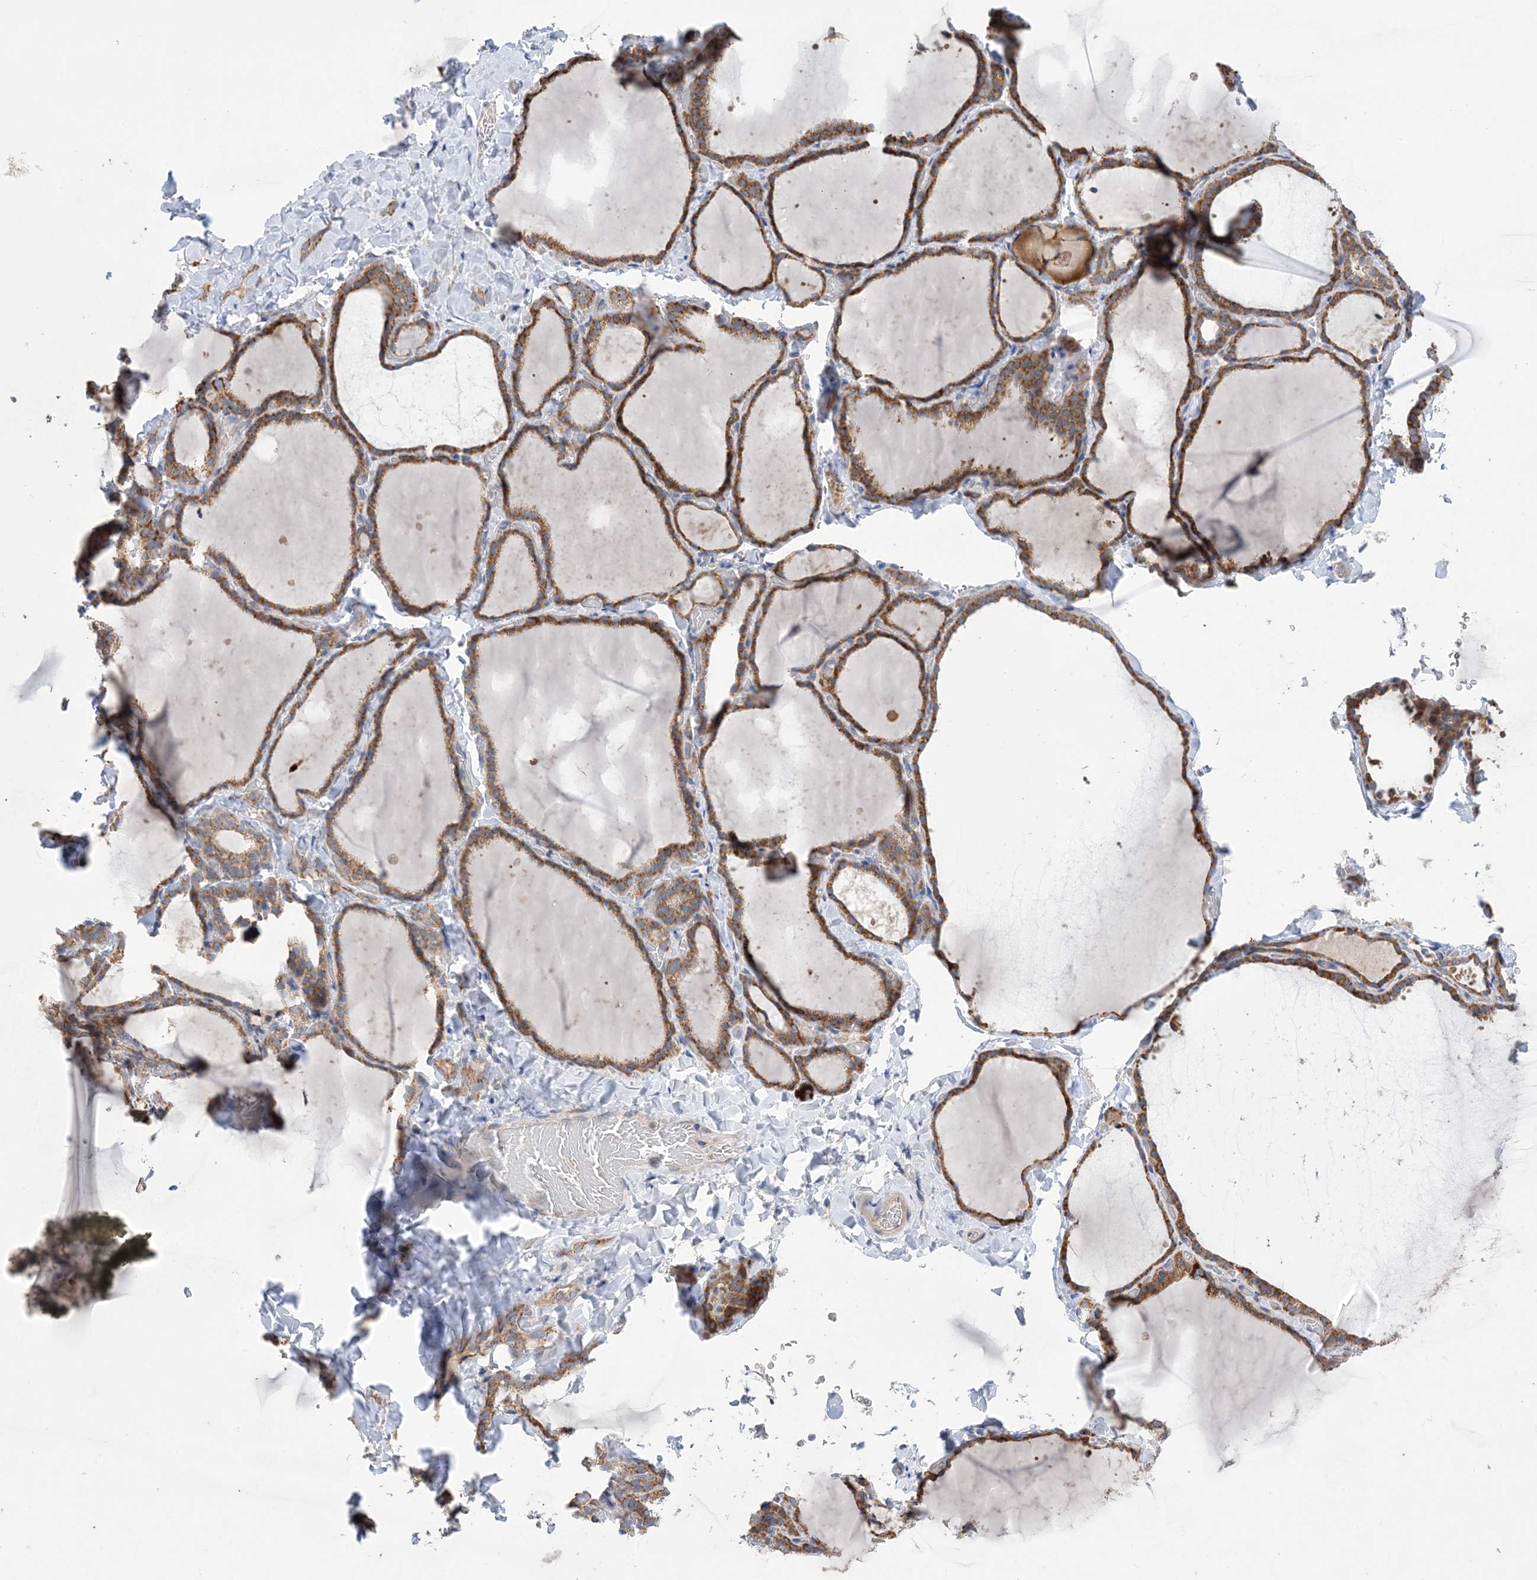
{"staining": {"intensity": "moderate", "quantity": ">75%", "location": "cytoplasmic/membranous"}, "tissue": "thyroid gland", "cell_type": "Glandular cells", "image_type": "normal", "snomed": [{"axis": "morphology", "description": "Normal tissue, NOS"}, {"axis": "topography", "description": "Thyroid gland"}], "caption": "A medium amount of moderate cytoplasmic/membranous positivity is present in approximately >75% of glandular cells in benign thyroid gland.", "gene": "CLEC16A", "patient": {"sex": "female", "age": 22}}